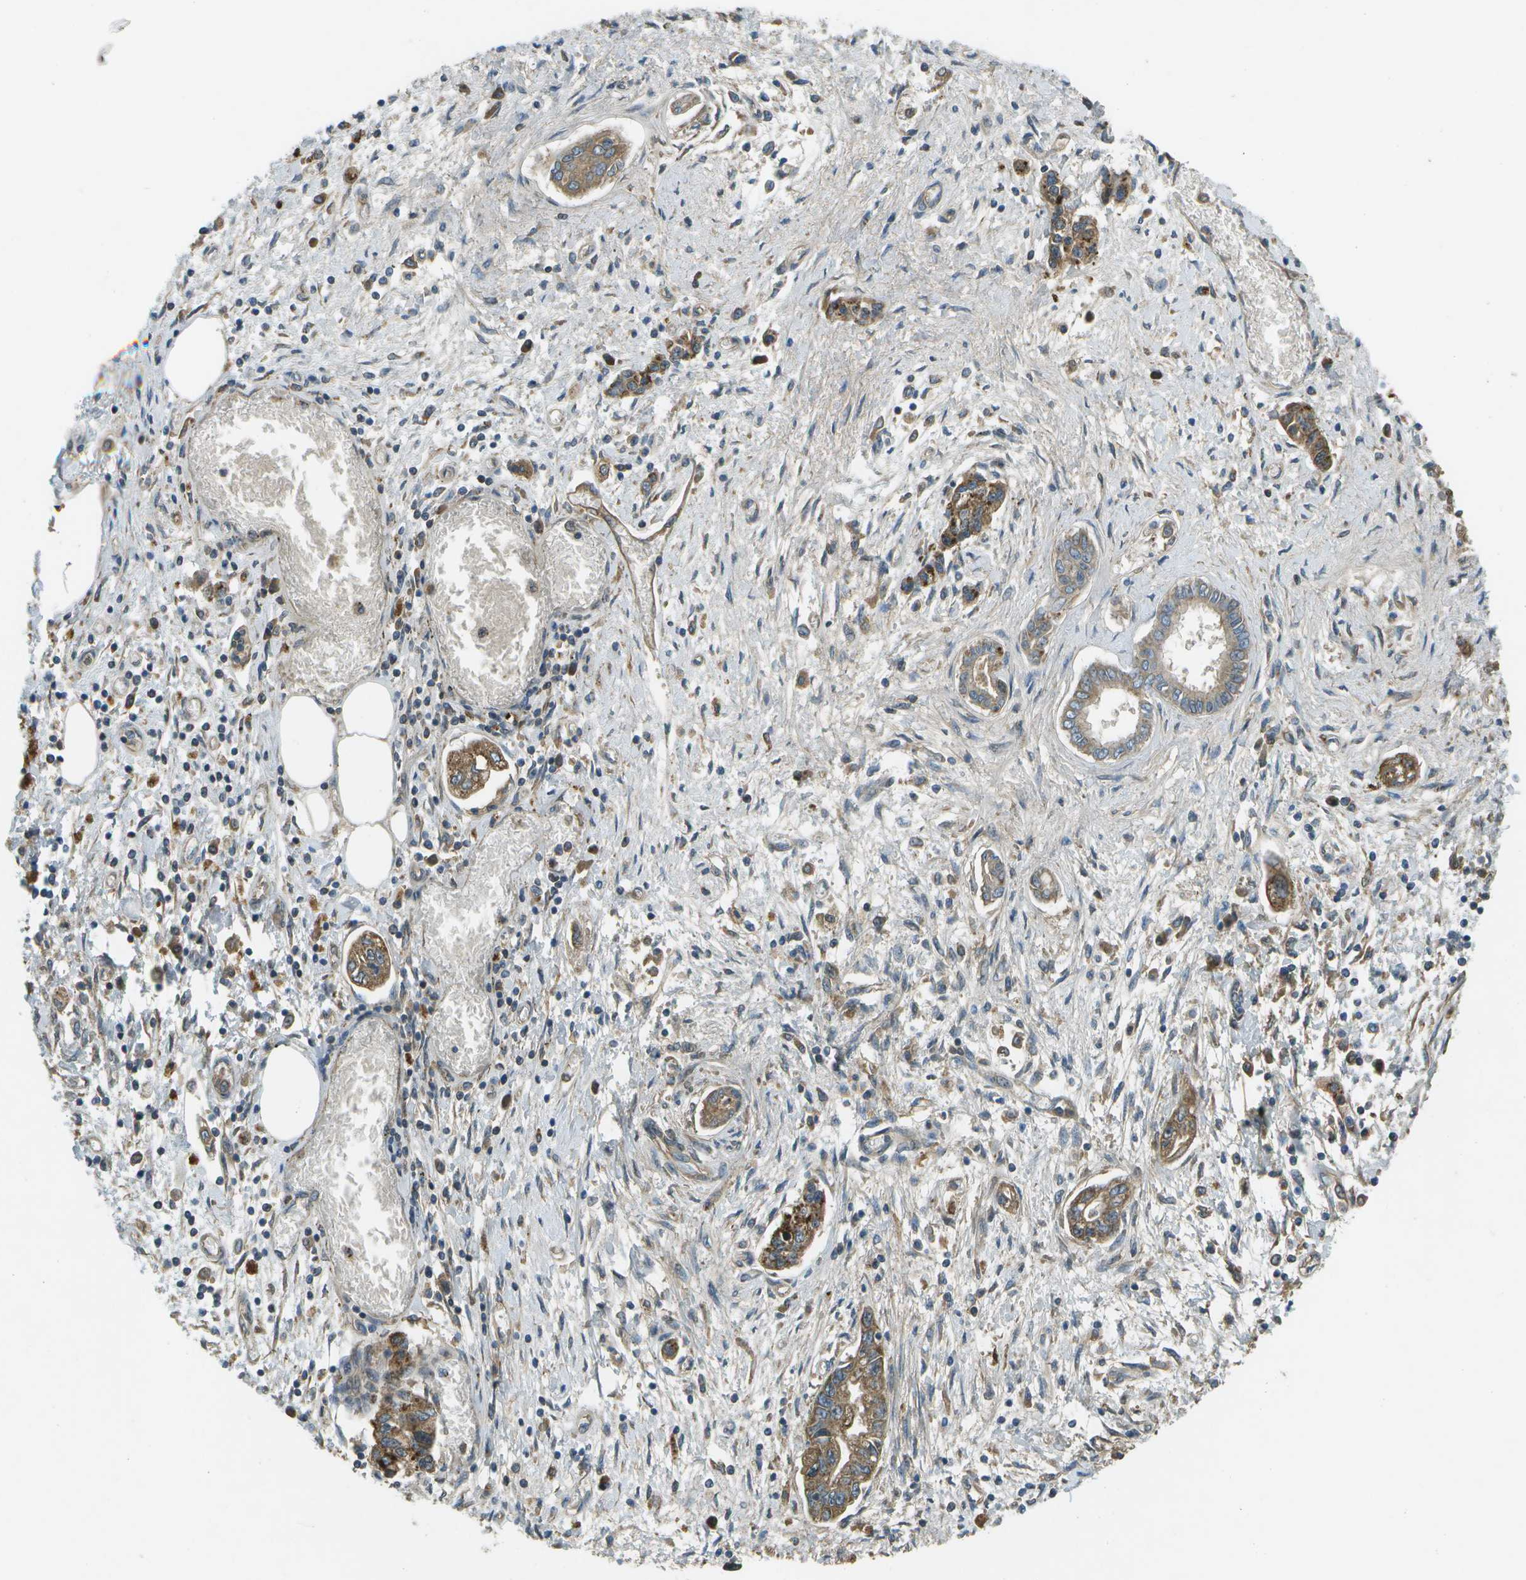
{"staining": {"intensity": "moderate", "quantity": "25%-75%", "location": "cytoplasmic/membranous"}, "tissue": "pancreatic cancer", "cell_type": "Tumor cells", "image_type": "cancer", "snomed": [{"axis": "morphology", "description": "Adenocarcinoma, NOS"}, {"axis": "topography", "description": "Pancreas"}], "caption": "Pancreatic adenocarcinoma stained with immunohistochemistry shows moderate cytoplasmic/membranous expression in about 25%-75% of tumor cells. (DAB (3,3'-diaminobenzidine) = brown stain, brightfield microscopy at high magnification).", "gene": "PXYLP1", "patient": {"sex": "male", "age": 56}}